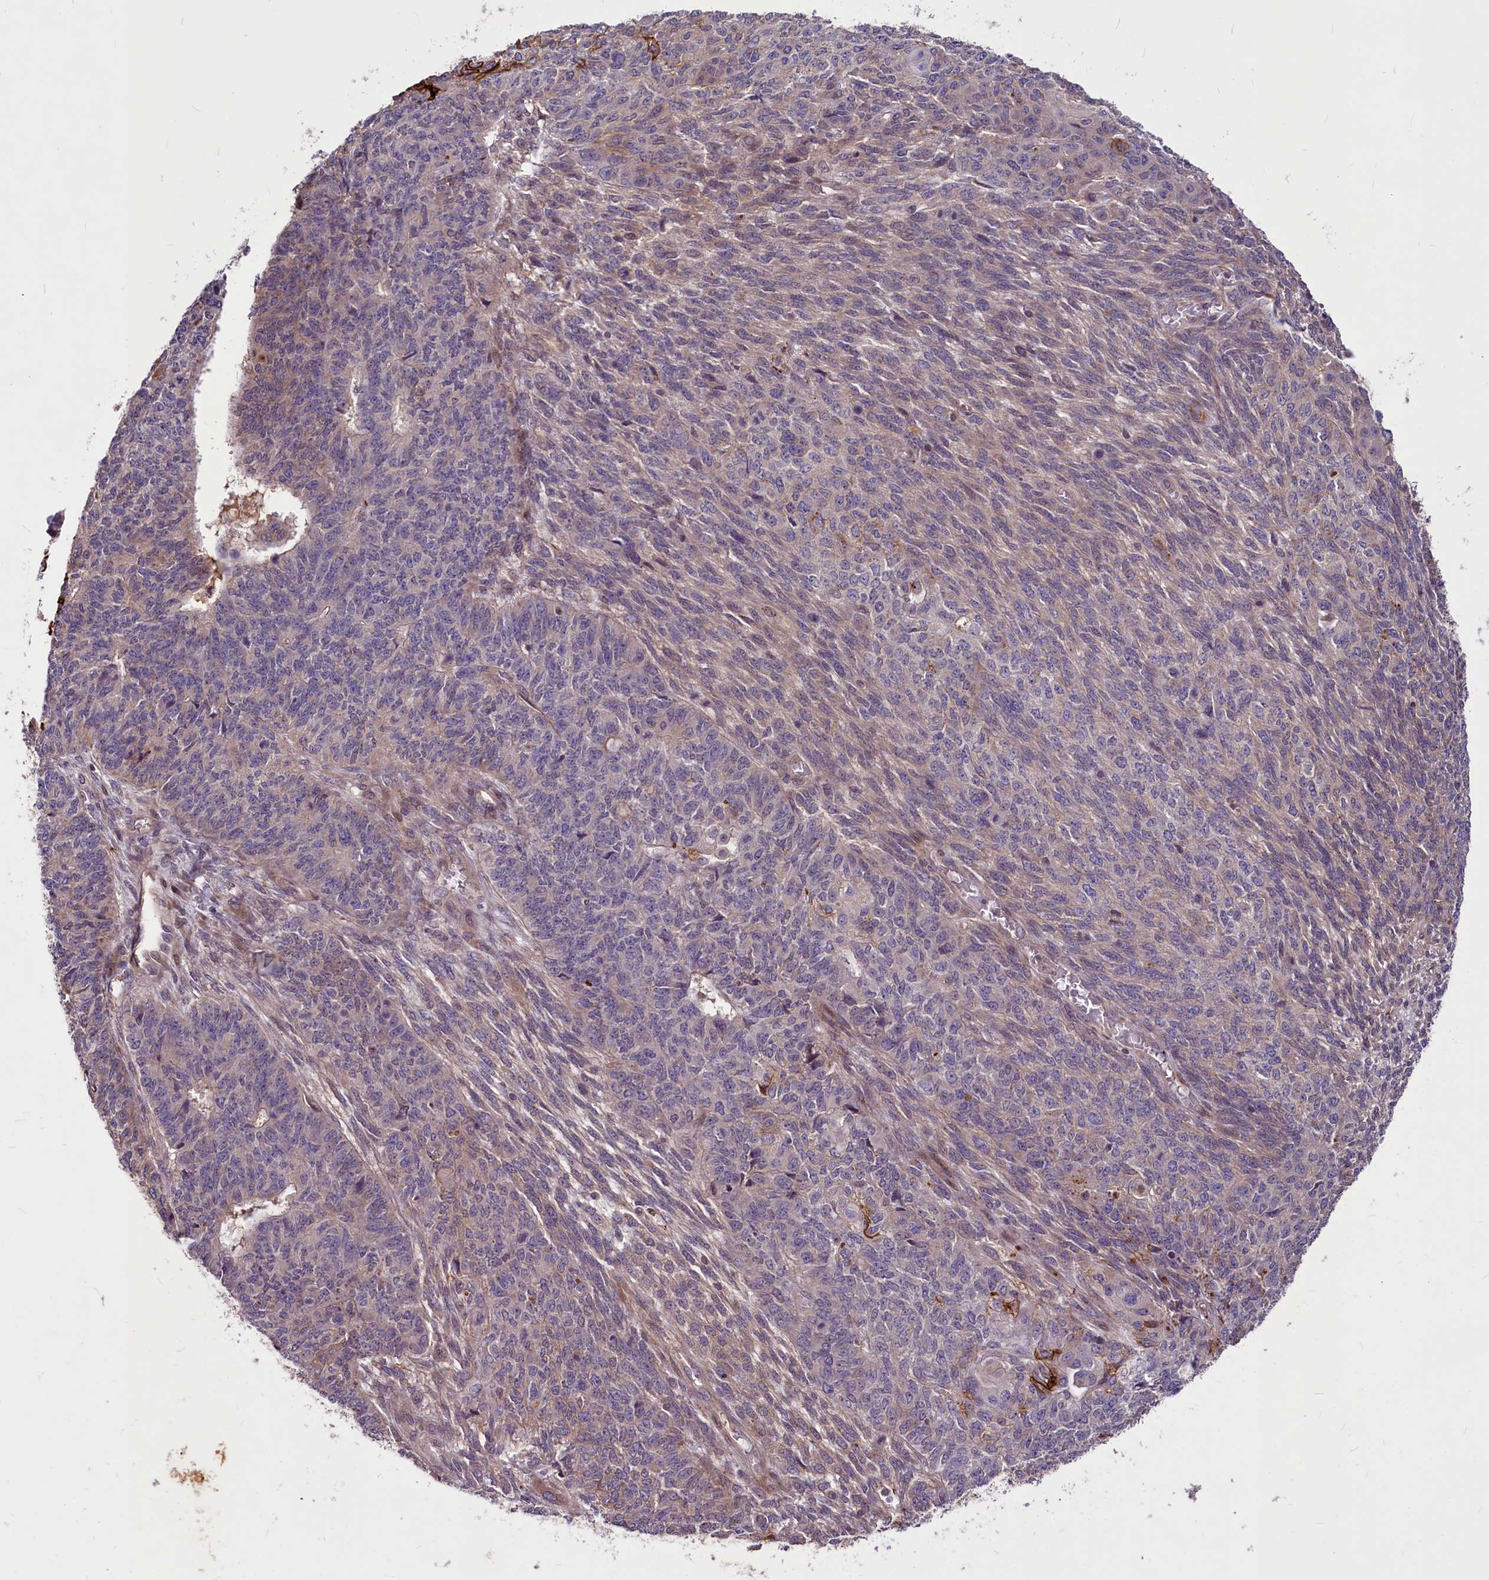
{"staining": {"intensity": "strong", "quantity": "<25%", "location": "cytoplasmic/membranous"}, "tissue": "endometrial cancer", "cell_type": "Tumor cells", "image_type": "cancer", "snomed": [{"axis": "morphology", "description": "Adenocarcinoma, NOS"}, {"axis": "topography", "description": "Endometrium"}], "caption": "This micrograph shows adenocarcinoma (endometrial) stained with immunohistochemistry to label a protein in brown. The cytoplasmic/membranous of tumor cells show strong positivity for the protein. Nuclei are counter-stained blue.", "gene": "C11orf86", "patient": {"sex": "female", "age": 32}}